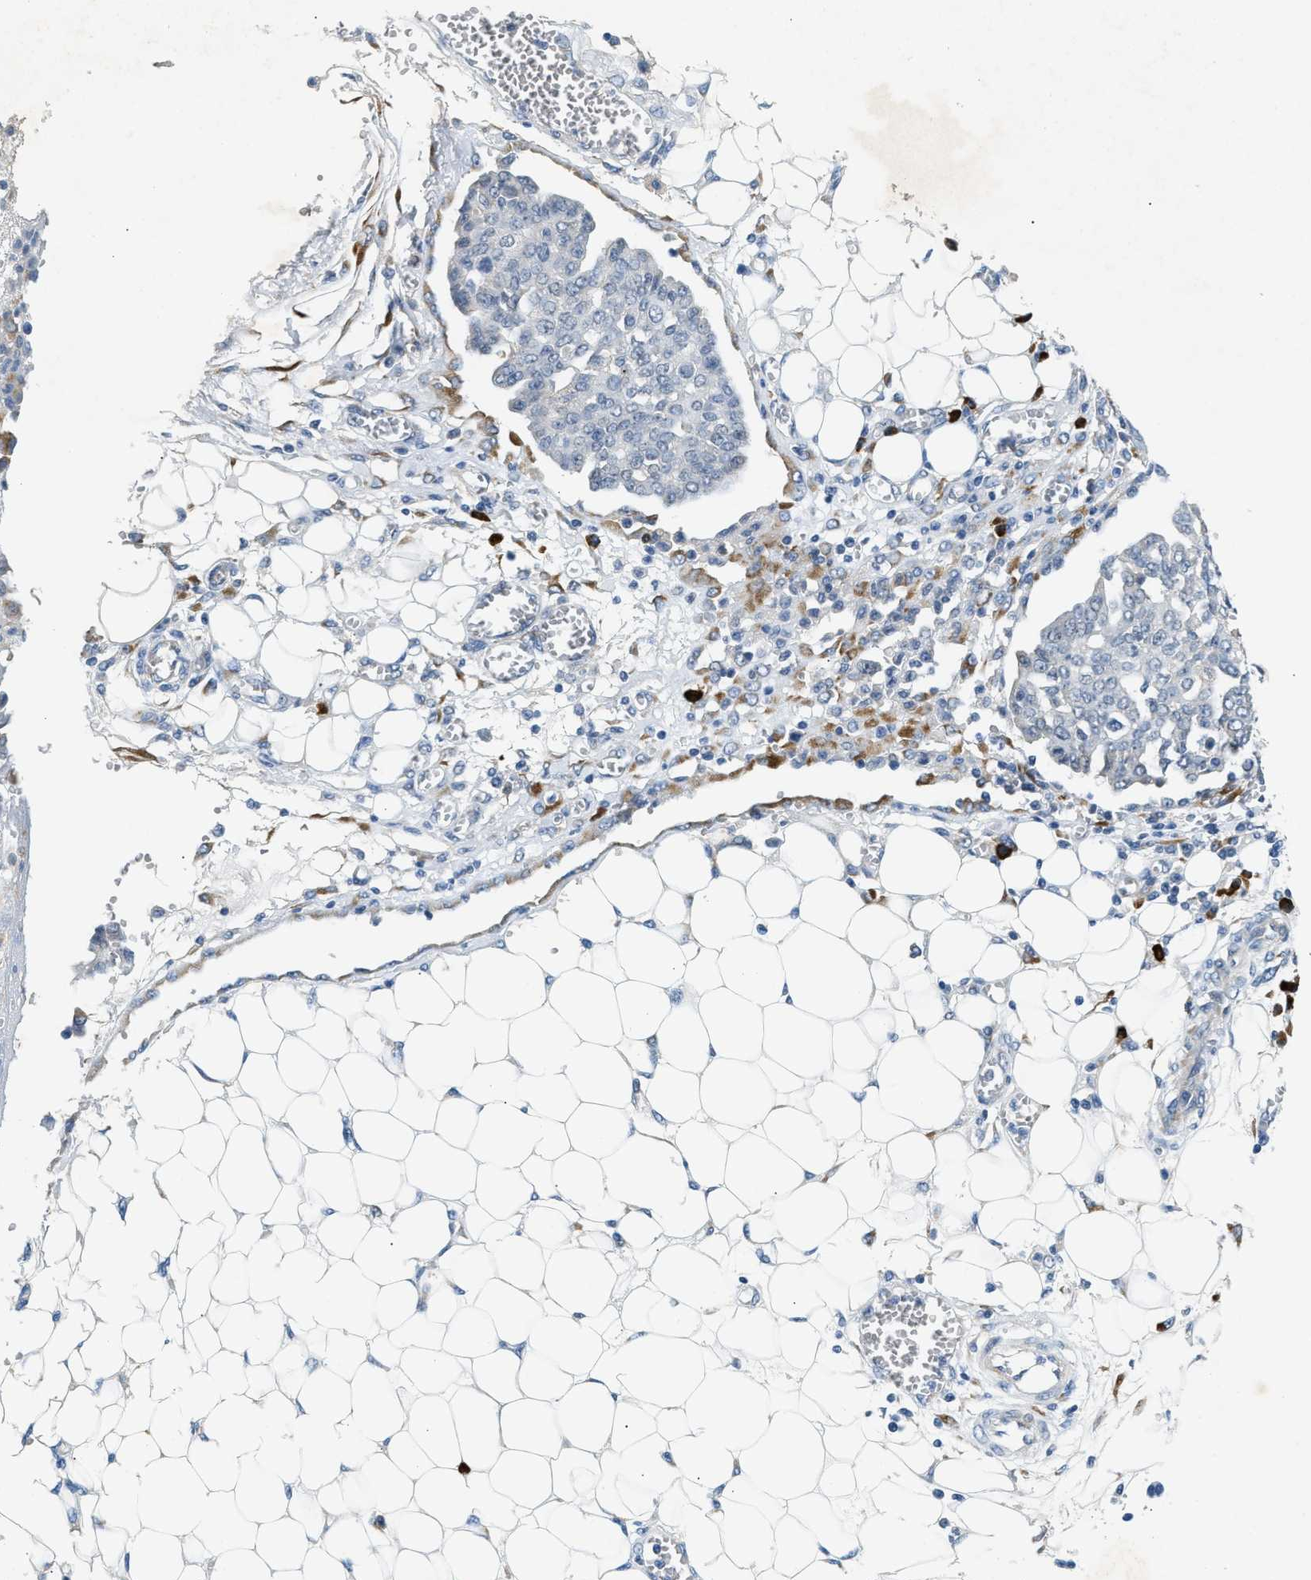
{"staining": {"intensity": "negative", "quantity": "none", "location": "none"}, "tissue": "ovarian cancer", "cell_type": "Tumor cells", "image_type": "cancer", "snomed": [{"axis": "morphology", "description": "Cystadenocarcinoma, serous, NOS"}, {"axis": "topography", "description": "Soft tissue"}, {"axis": "topography", "description": "Ovary"}], "caption": "Immunohistochemical staining of human ovarian cancer demonstrates no significant positivity in tumor cells.", "gene": "KCNC2", "patient": {"sex": "female", "age": 57}}